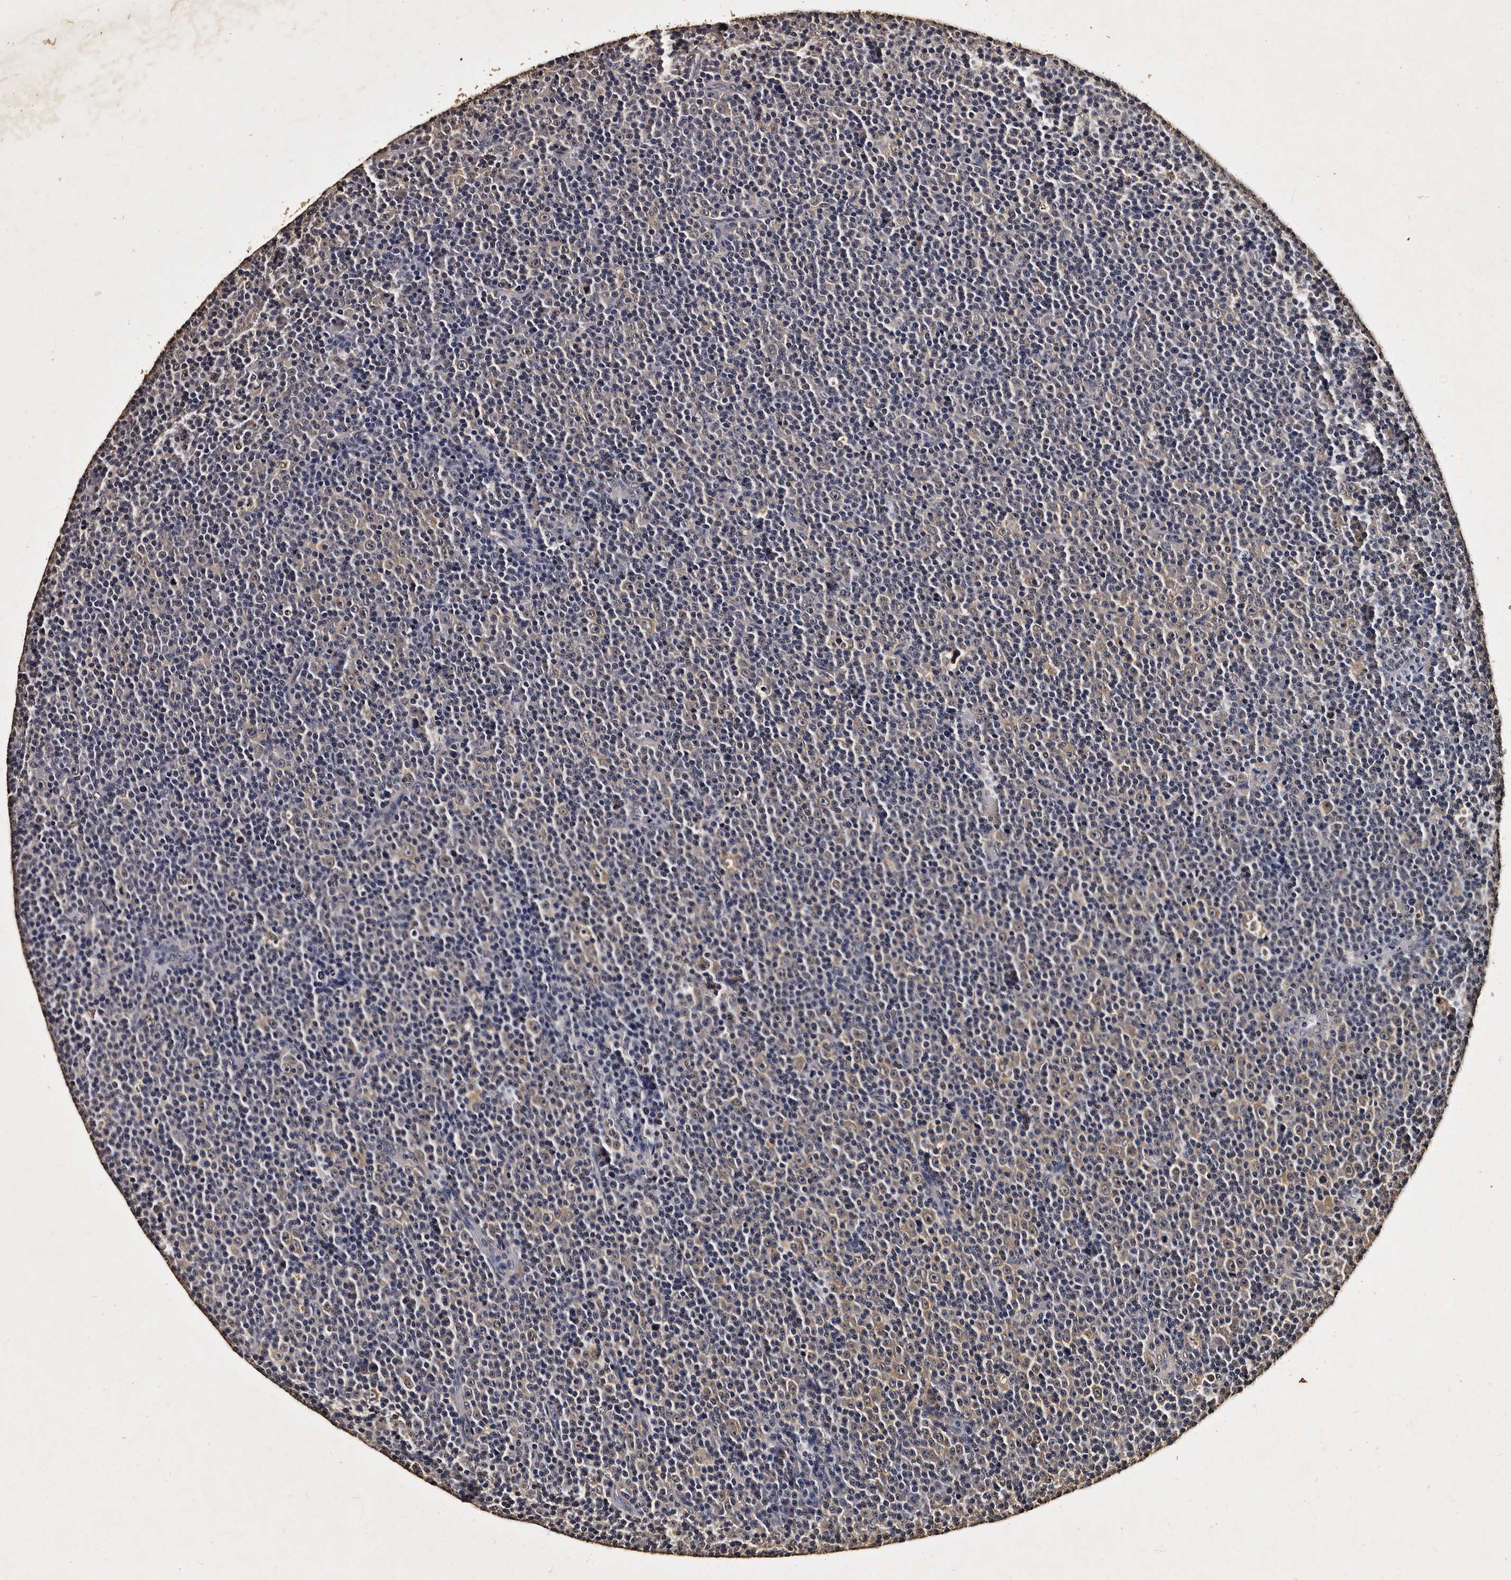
{"staining": {"intensity": "negative", "quantity": "none", "location": "none"}, "tissue": "lymphoma", "cell_type": "Tumor cells", "image_type": "cancer", "snomed": [{"axis": "morphology", "description": "Malignant lymphoma, non-Hodgkin's type, Low grade"}, {"axis": "topography", "description": "Lymph node"}], "caption": "Tumor cells are negative for brown protein staining in low-grade malignant lymphoma, non-Hodgkin's type.", "gene": "PARS2", "patient": {"sex": "female", "age": 67}}